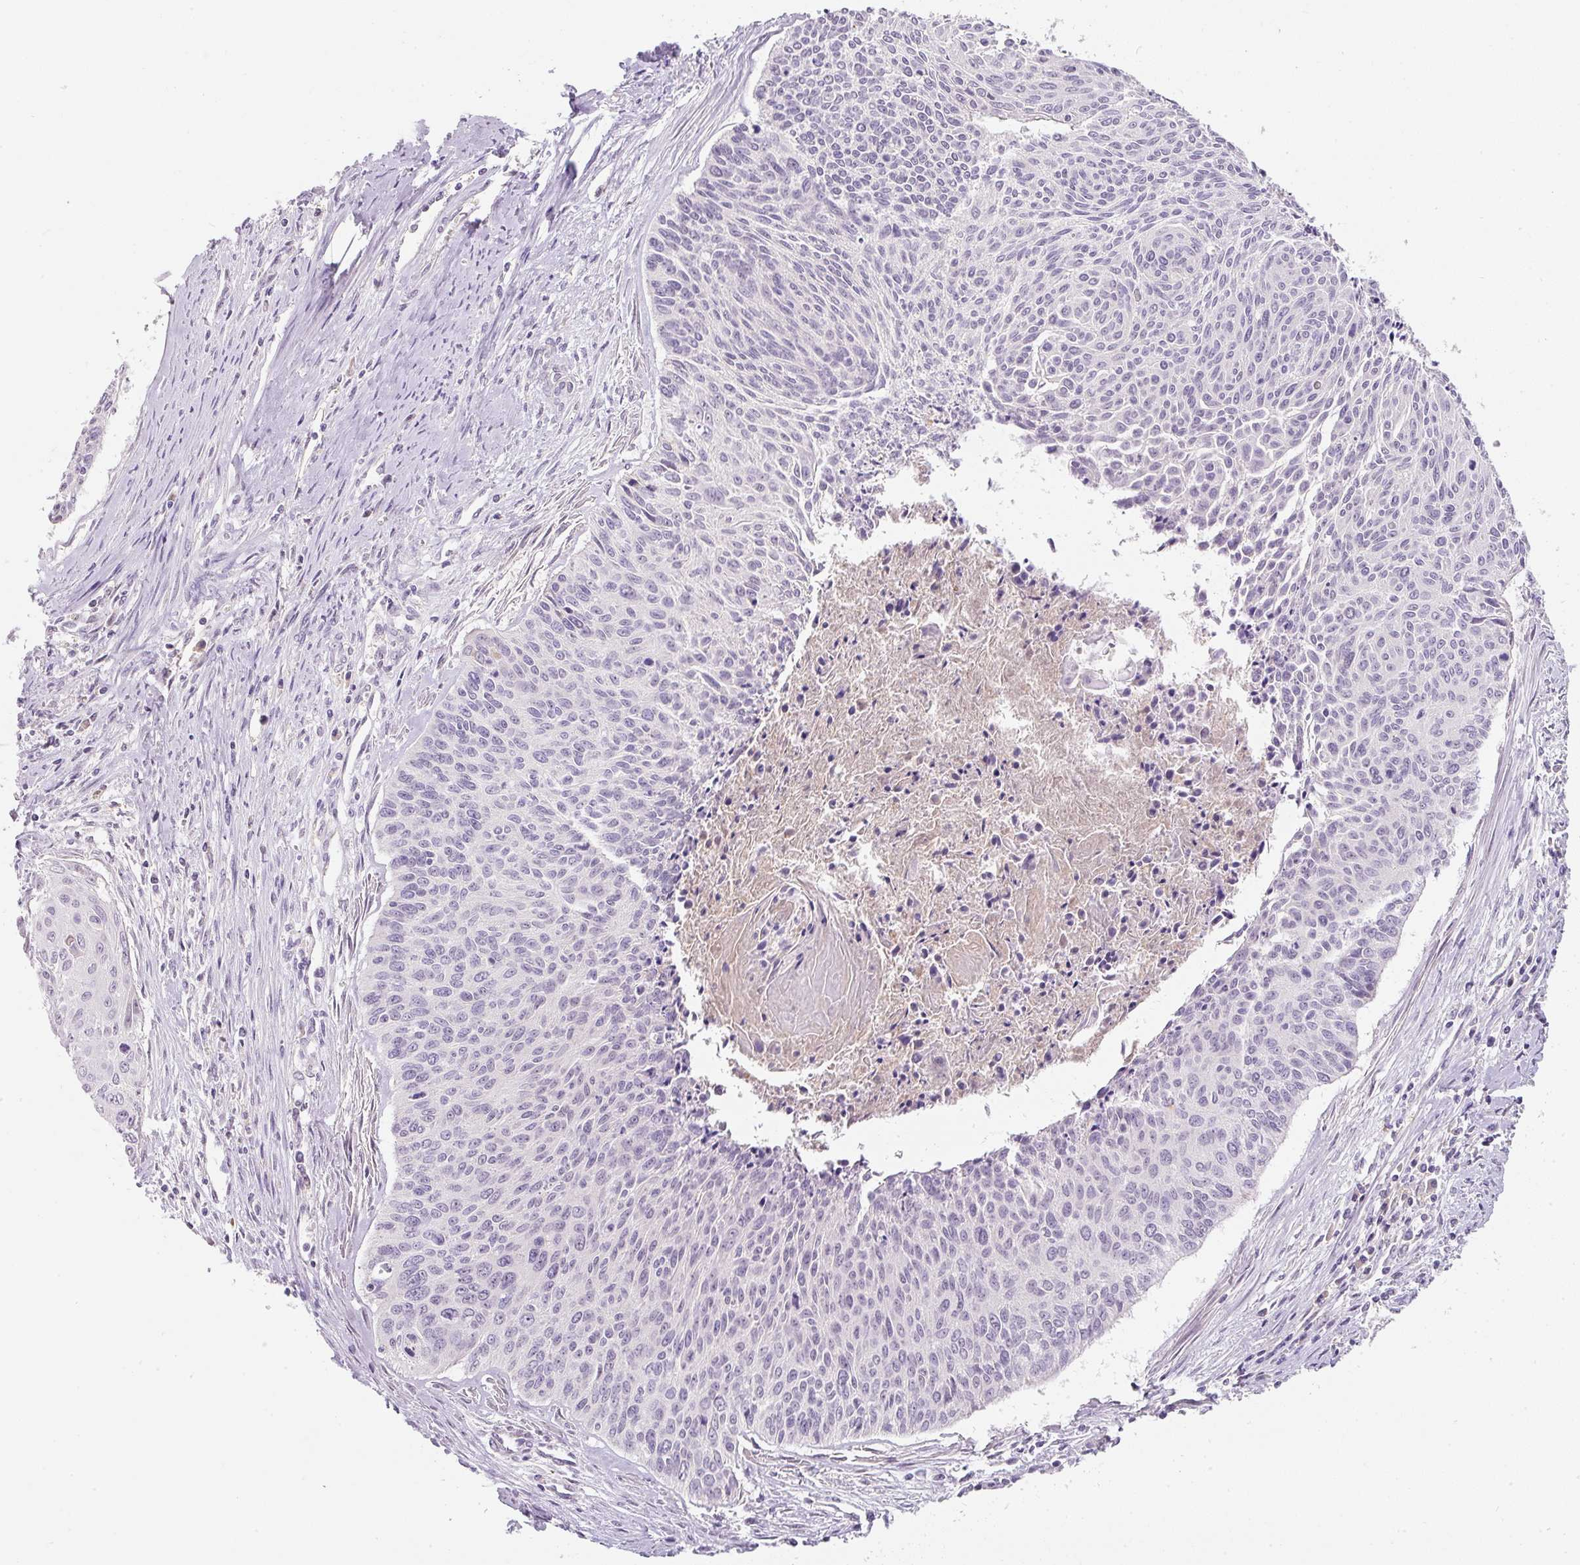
{"staining": {"intensity": "negative", "quantity": "none", "location": "none"}, "tissue": "cervical cancer", "cell_type": "Tumor cells", "image_type": "cancer", "snomed": [{"axis": "morphology", "description": "Squamous cell carcinoma, NOS"}, {"axis": "topography", "description": "Cervix"}], "caption": "IHC of cervical cancer (squamous cell carcinoma) demonstrates no expression in tumor cells.", "gene": "TMEM37", "patient": {"sex": "female", "age": 55}}